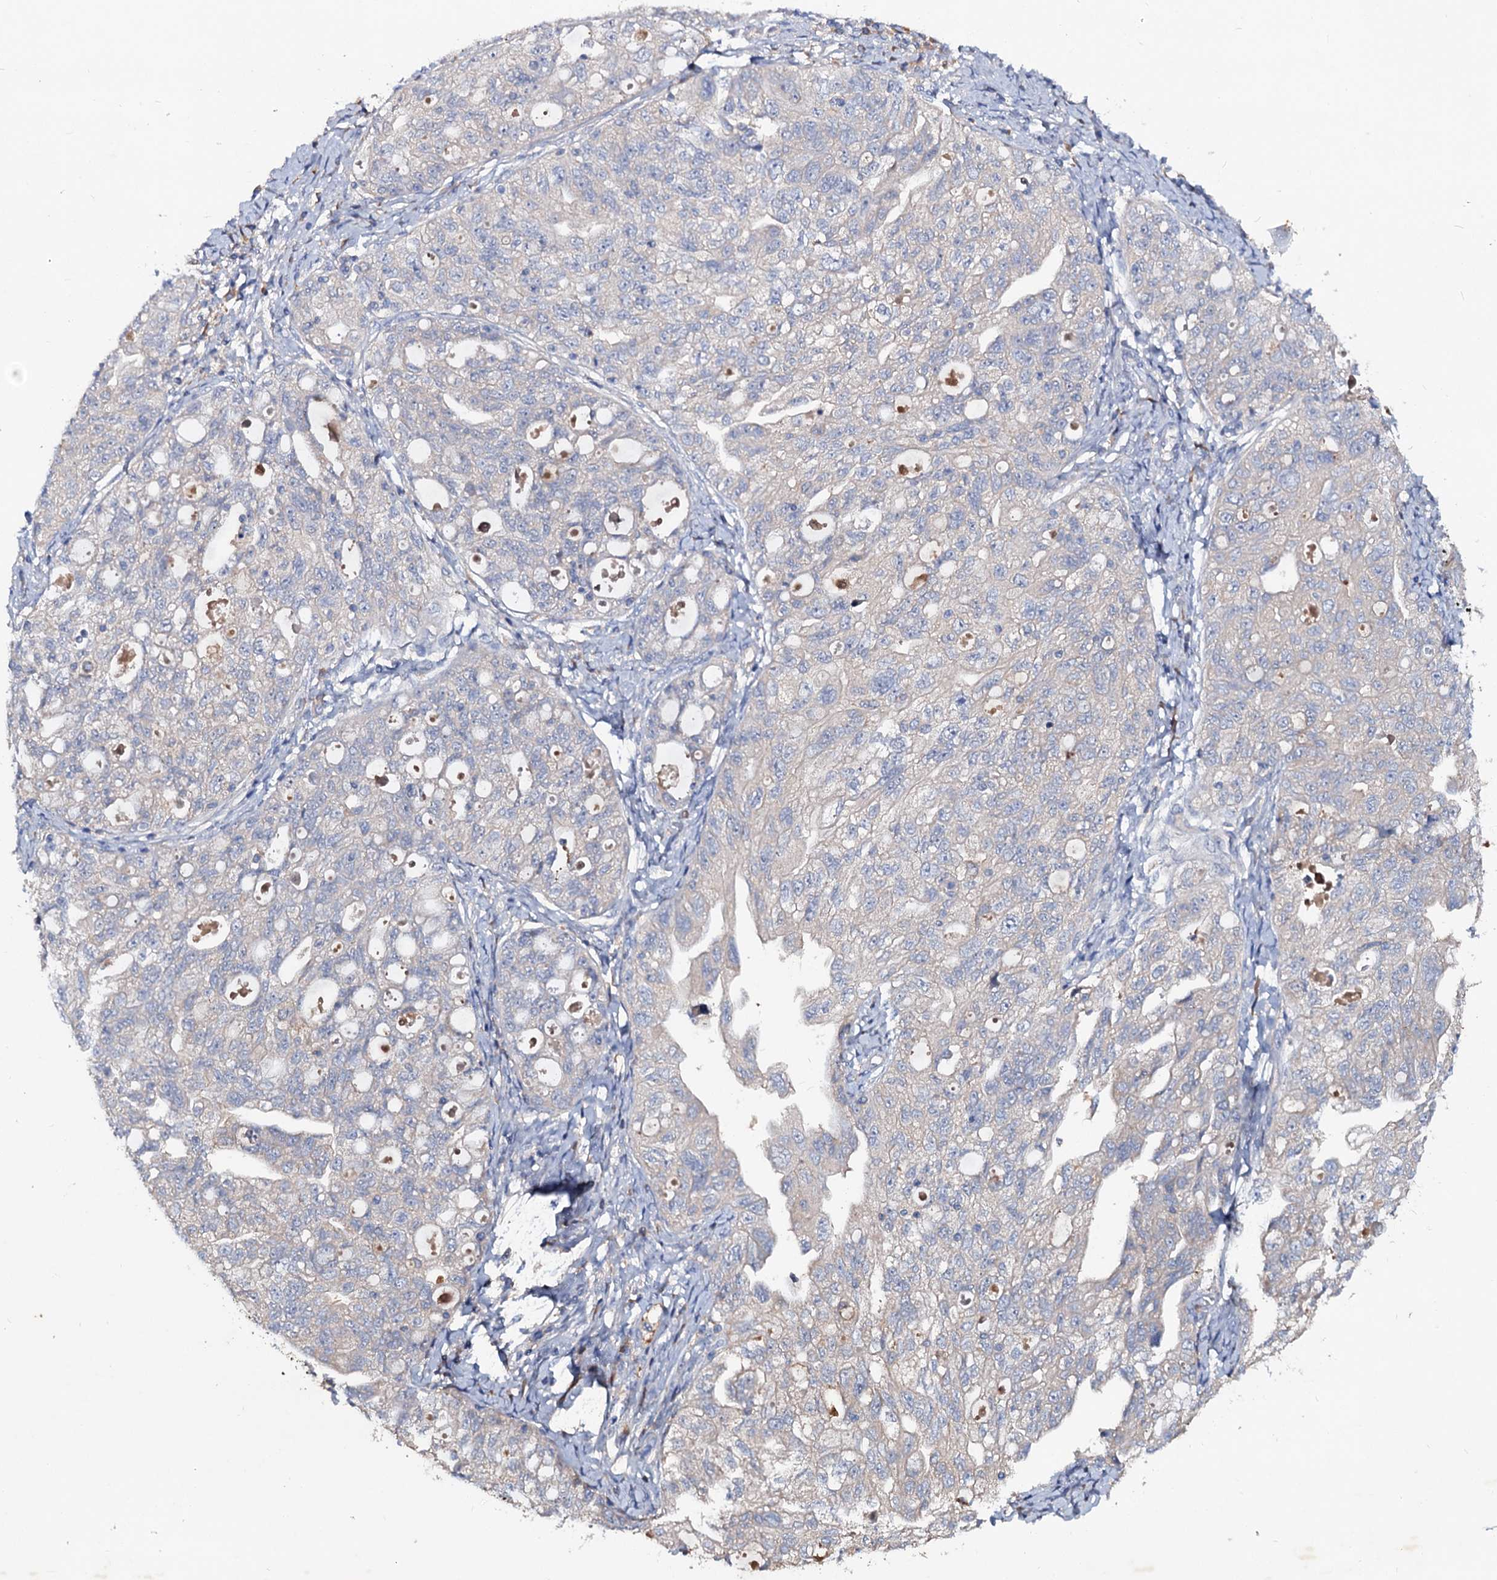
{"staining": {"intensity": "weak", "quantity": "<25%", "location": "cytoplasmic/membranous"}, "tissue": "ovarian cancer", "cell_type": "Tumor cells", "image_type": "cancer", "snomed": [{"axis": "morphology", "description": "Carcinoma, NOS"}, {"axis": "morphology", "description": "Cystadenocarcinoma, serous, NOS"}, {"axis": "topography", "description": "Ovary"}], "caption": "Histopathology image shows no significant protein expression in tumor cells of ovarian cancer (carcinoma).", "gene": "ACY3", "patient": {"sex": "female", "age": 69}}